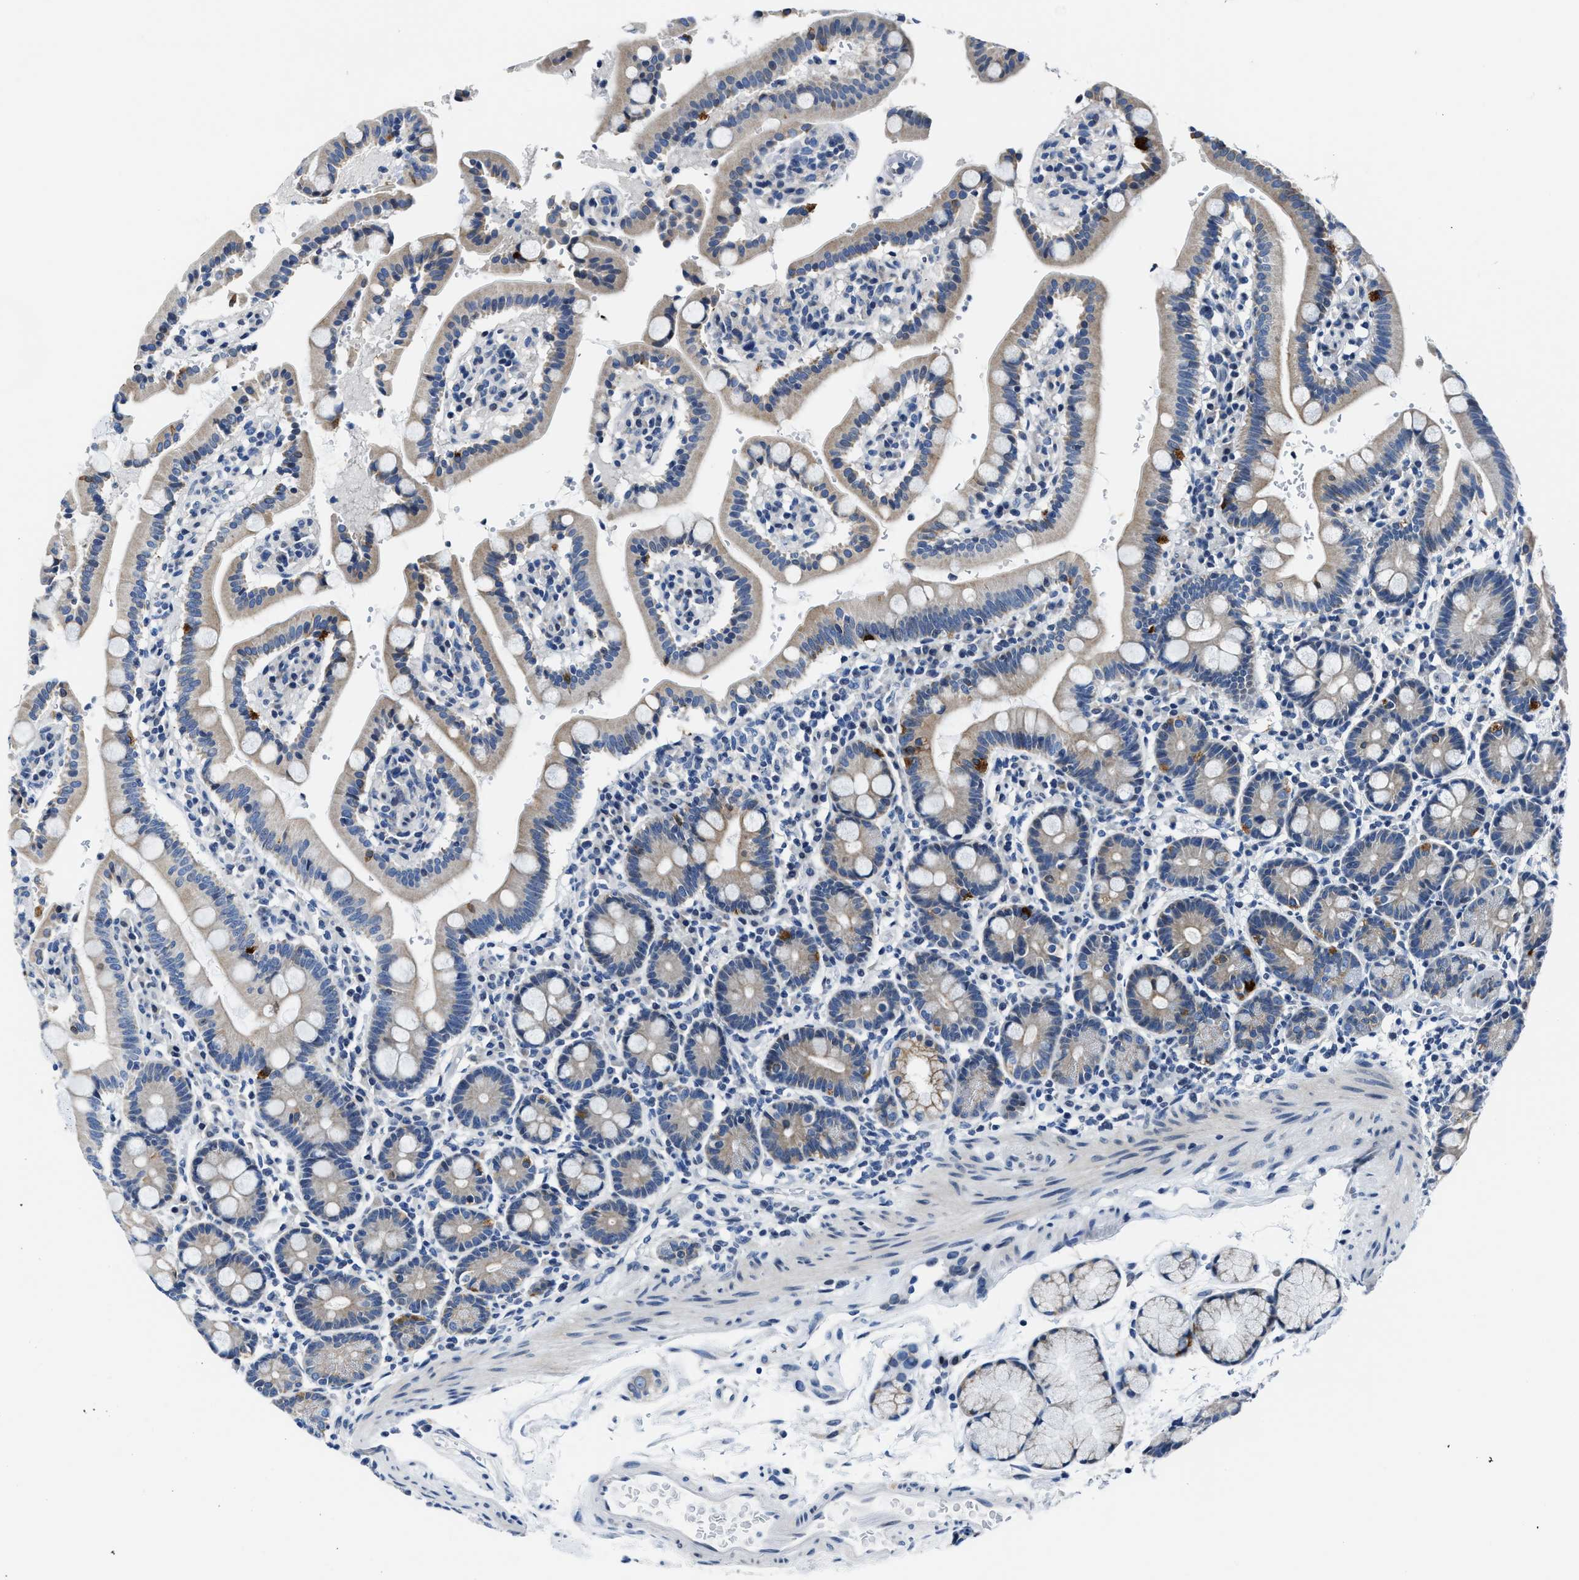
{"staining": {"intensity": "moderate", "quantity": "<25%", "location": "cytoplasmic/membranous"}, "tissue": "duodenum", "cell_type": "Glandular cells", "image_type": "normal", "snomed": [{"axis": "morphology", "description": "Normal tissue, NOS"}, {"axis": "topography", "description": "Small intestine, NOS"}], "caption": "A low amount of moderate cytoplasmic/membranous staining is present in about <25% of glandular cells in unremarkable duodenum.", "gene": "ASZ1", "patient": {"sex": "female", "age": 71}}